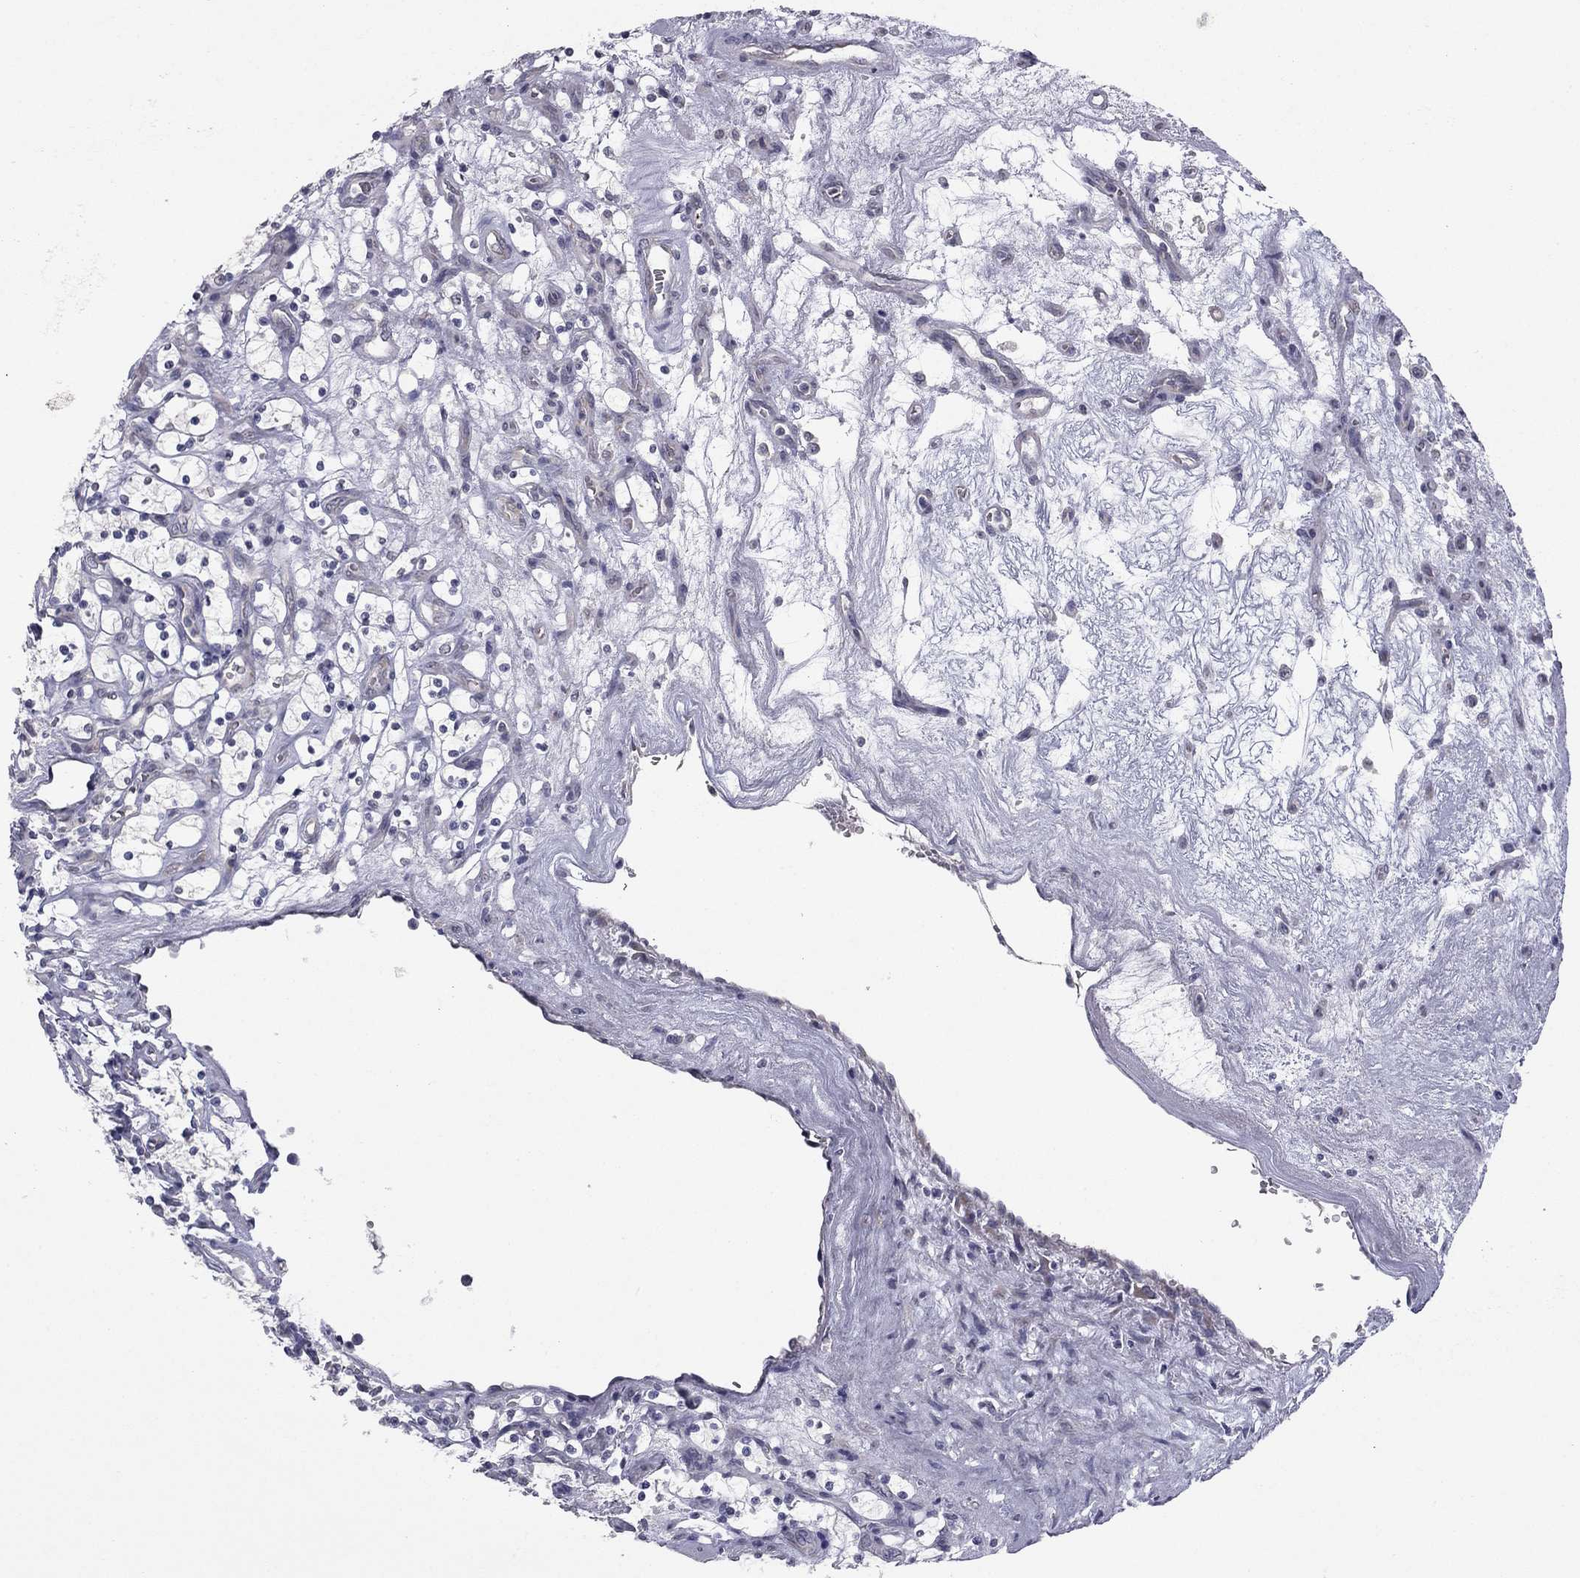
{"staining": {"intensity": "negative", "quantity": "none", "location": "none"}, "tissue": "renal cancer", "cell_type": "Tumor cells", "image_type": "cancer", "snomed": [{"axis": "morphology", "description": "Adenocarcinoma, NOS"}, {"axis": "topography", "description": "Kidney"}], "caption": "Immunohistochemistry (IHC) histopathology image of human renal cancer (adenocarcinoma) stained for a protein (brown), which reveals no expression in tumor cells. (Stains: DAB (3,3'-diaminobenzidine) immunohistochemistry with hematoxylin counter stain, Microscopy: brightfield microscopy at high magnification).", "gene": "PRRT2", "patient": {"sex": "female", "age": 69}}